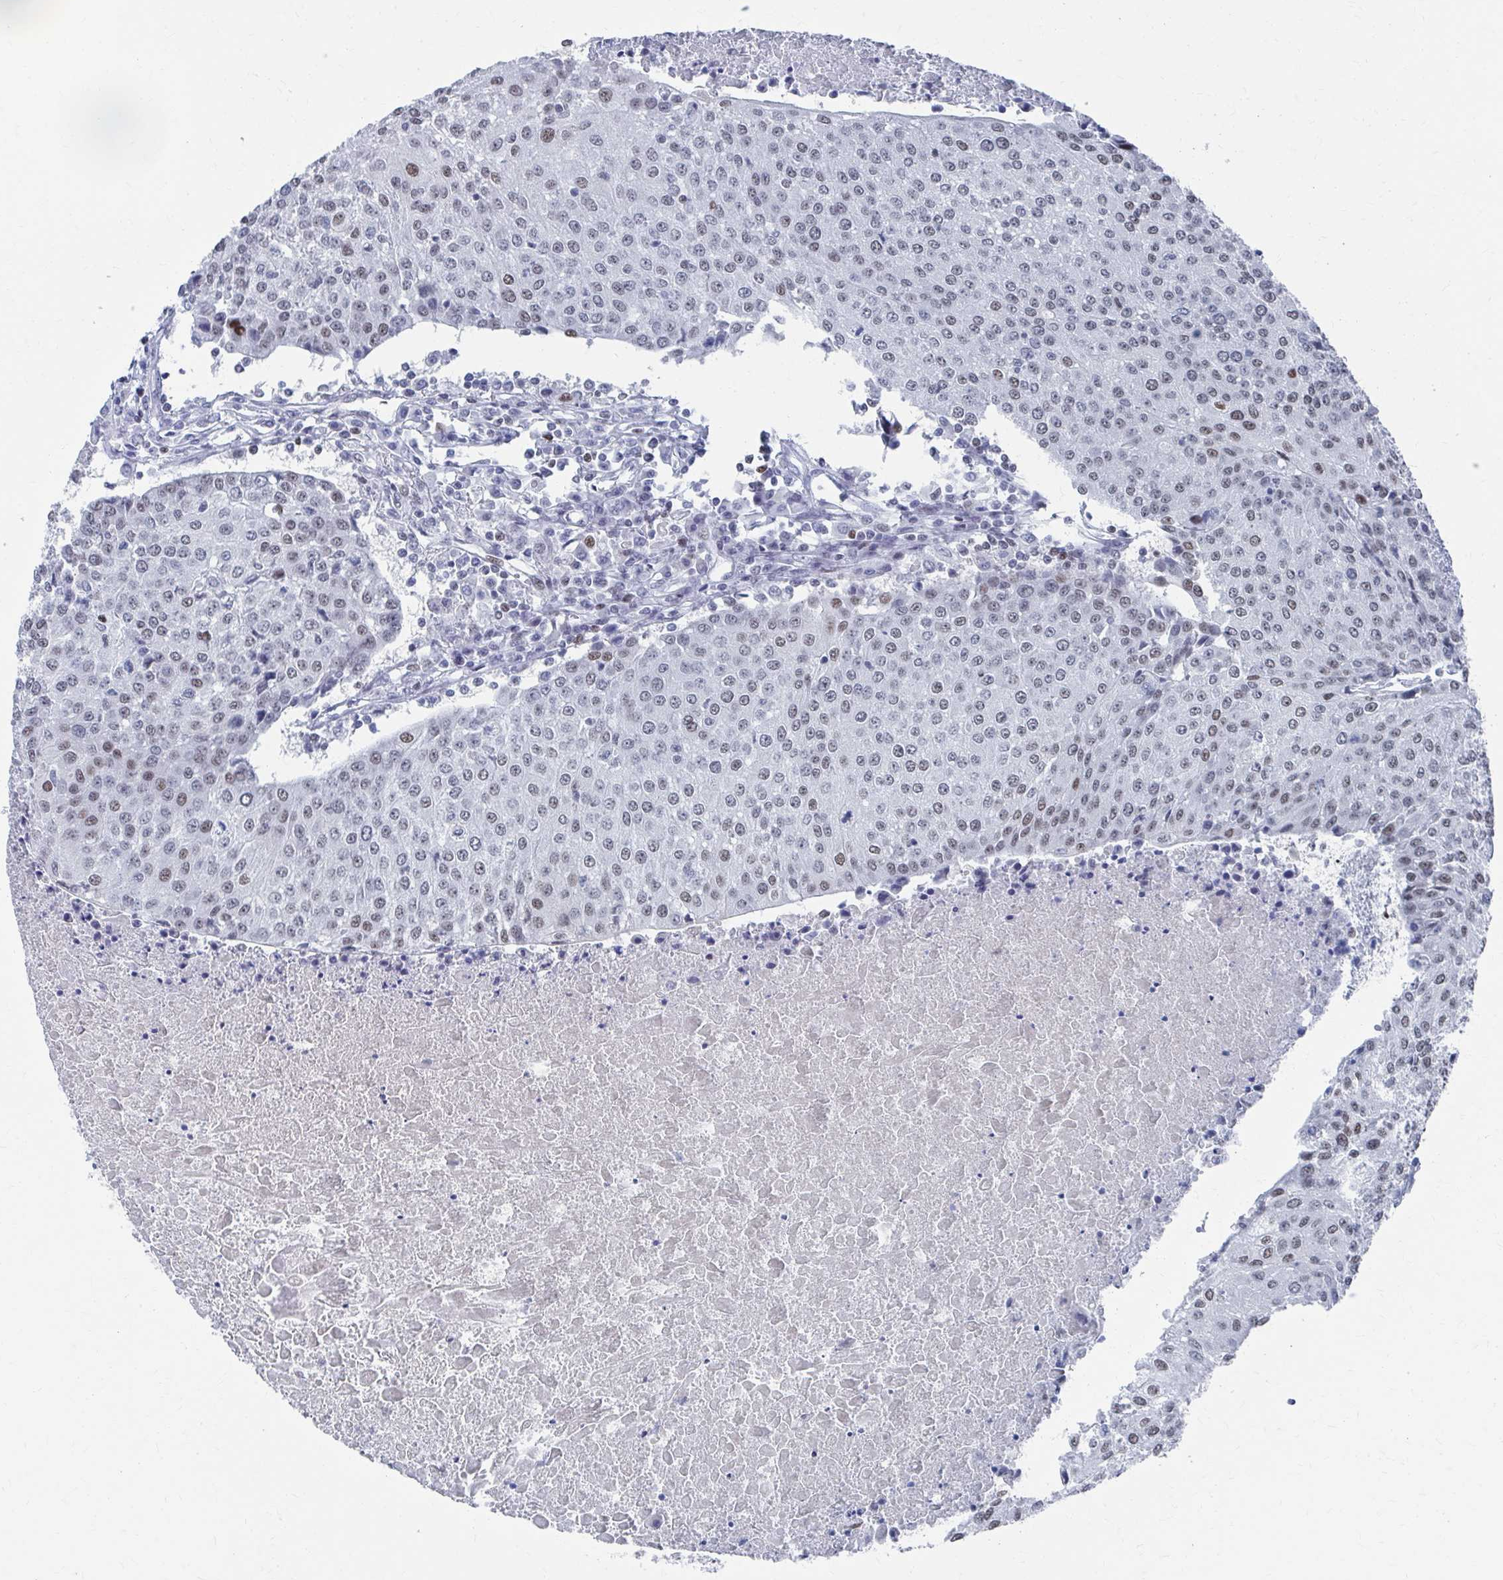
{"staining": {"intensity": "weak", "quantity": ">75%", "location": "nuclear"}, "tissue": "urothelial cancer", "cell_type": "Tumor cells", "image_type": "cancer", "snomed": [{"axis": "morphology", "description": "Urothelial carcinoma, High grade"}, {"axis": "topography", "description": "Urinary bladder"}], "caption": "DAB (3,3'-diaminobenzidine) immunohistochemical staining of human urothelial cancer demonstrates weak nuclear protein expression in about >75% of tumor cells.", "gene": "CDIN1", "patient": {"sex": "female", "age": 85}}